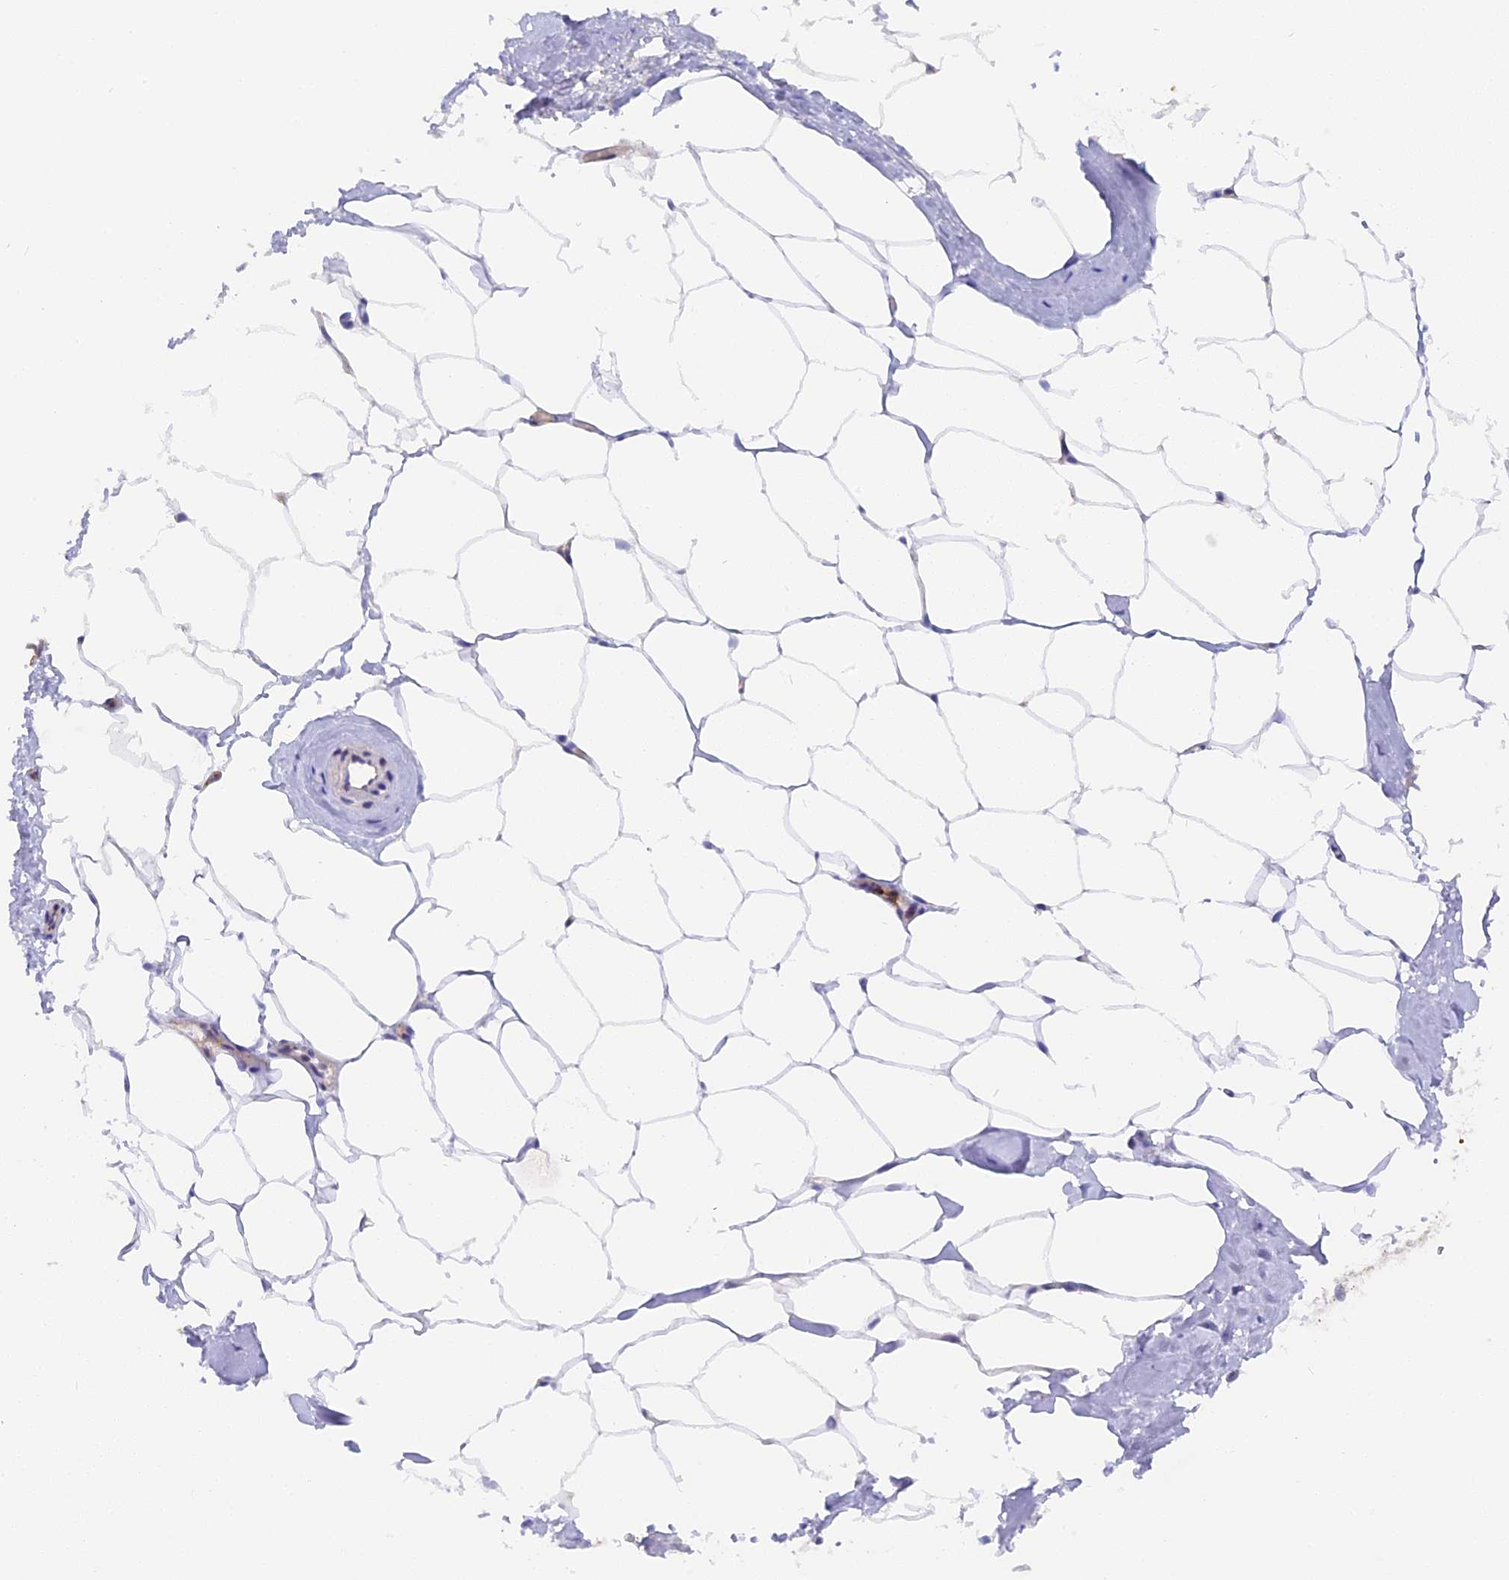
{"staining": {"intensity": "negative", "quantity": "none", "location": "none"}, "tissue": "adipose tissue", "cell_type": "Adipocytes", "image_type": "normal", "snomed": [{"axis": "morphology", "description": "Normal tissue, NOS"}, {"axis": "morphology", "description": "Adenocarcinoma, Low grade"}, {"axis": "topography", "description": "Prostate"}, {"axis": "topography", "description": "Peripheral nerve tissue"}], "caption": "DAB immunohistochemical staining of normal human adipose tissue shows no significant positivity in adipocytes.", "gene": "VPS18", "patient": {"sex": "male", "age": 63}}